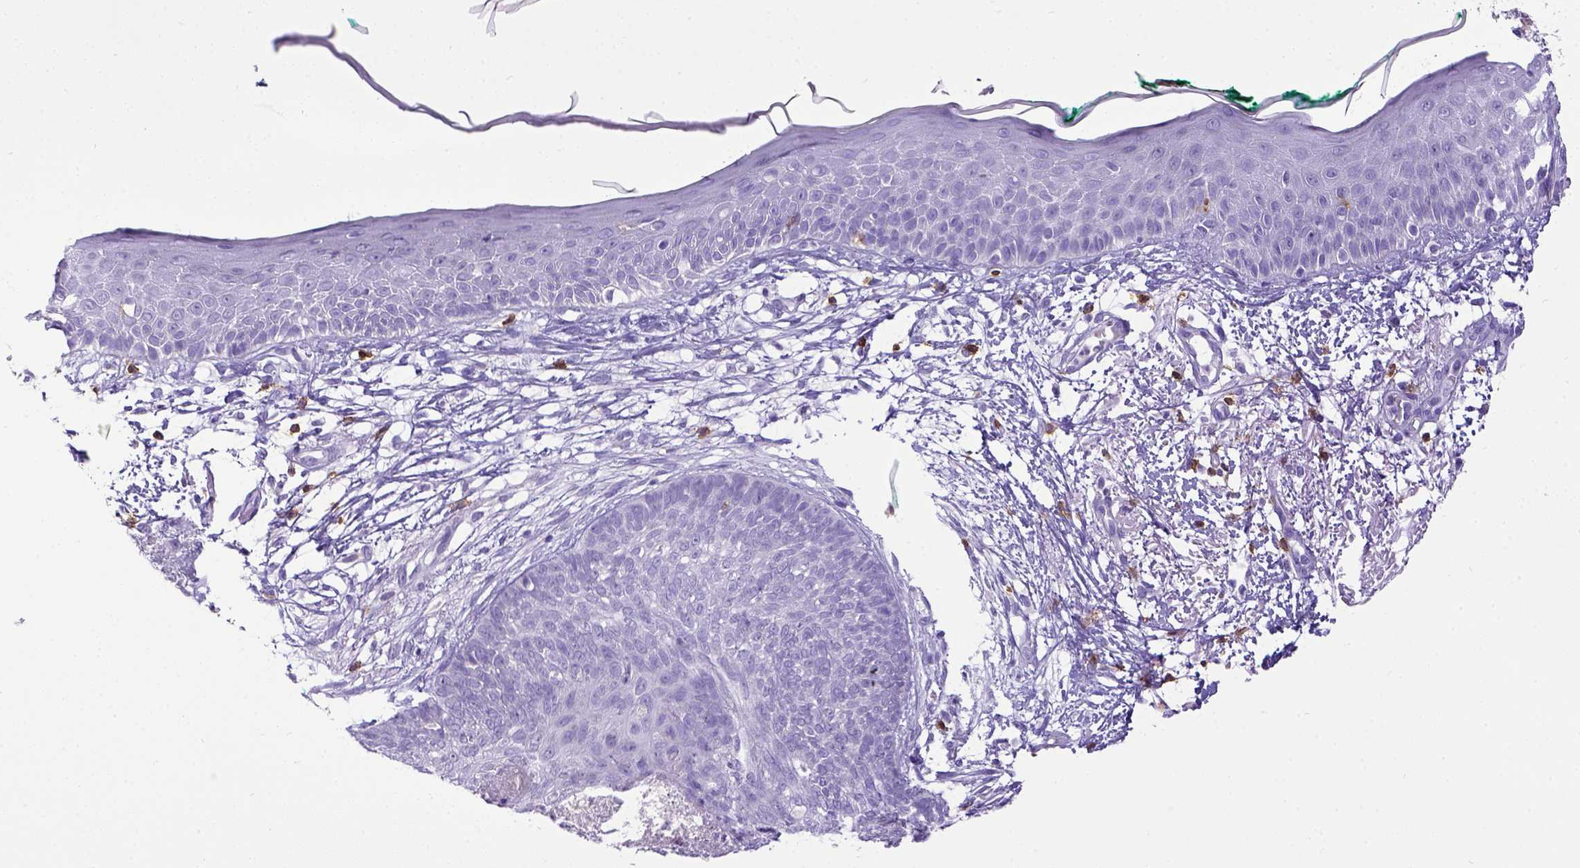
{"staining": {"intensity": "negative", "quantity": "none", "location": "none"}, "tissue": "skin cancer", "cell_type": "Tumor cells", "image_type": "cancer", "snomed": [{"axis": "morphology", "description": "Normal tissue, NOS"}, {"axis": "morphology", "description": "Basal cell carcinoma"}, {"axis": "topography", "description": "Skin"}], "caption": "High power microscopy histopathology image of an immunohistochemistry image of skin cancer, revealing no significant positivity in tumor cells. Brightfield microscopy of immunohistochemistry (IHC) stained with DAB (brown) and hematoxylin (blue), captured at high magnification.", "gene": "CD3E", "patient": {"sex": "male", "age": 84}}